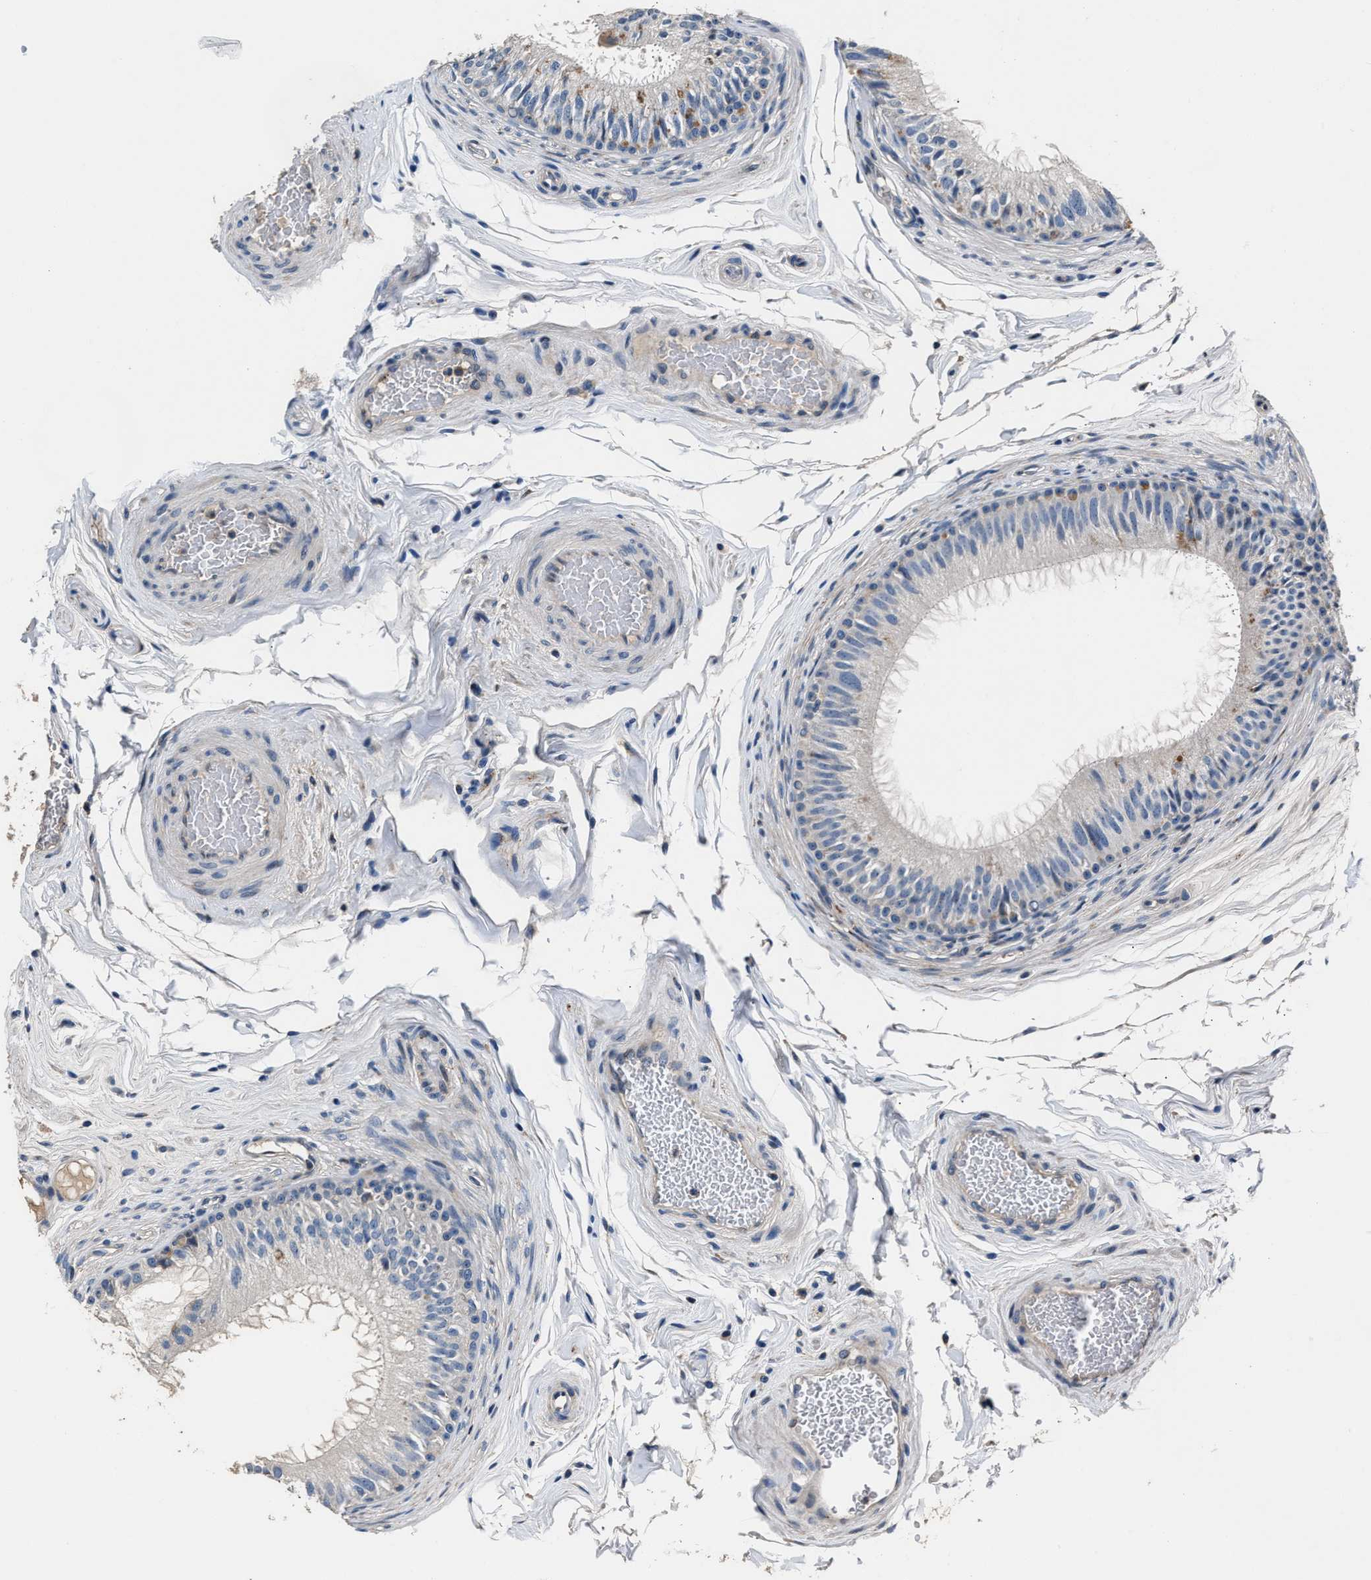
{"staining": {"intensity": "negative", "quantity": "none", "location": "none"}, "tissue": "epididymis", "cell_type": "Glandular cells", "image_type": "normal", "snomed": [{"axis": "morphology", "description": "Normal tissue, NOS"}, {"axis": "topography", "description": "Testis"}, {"axis": "topography", "description": "Epididymis"}], "caption": "This is an immunohistochemistry histopathology image of unremarkable epididymis. There is no staining in glandular cells.", "gene": "DNAJC24", "patient": {"sex": "male", "age": 36}}